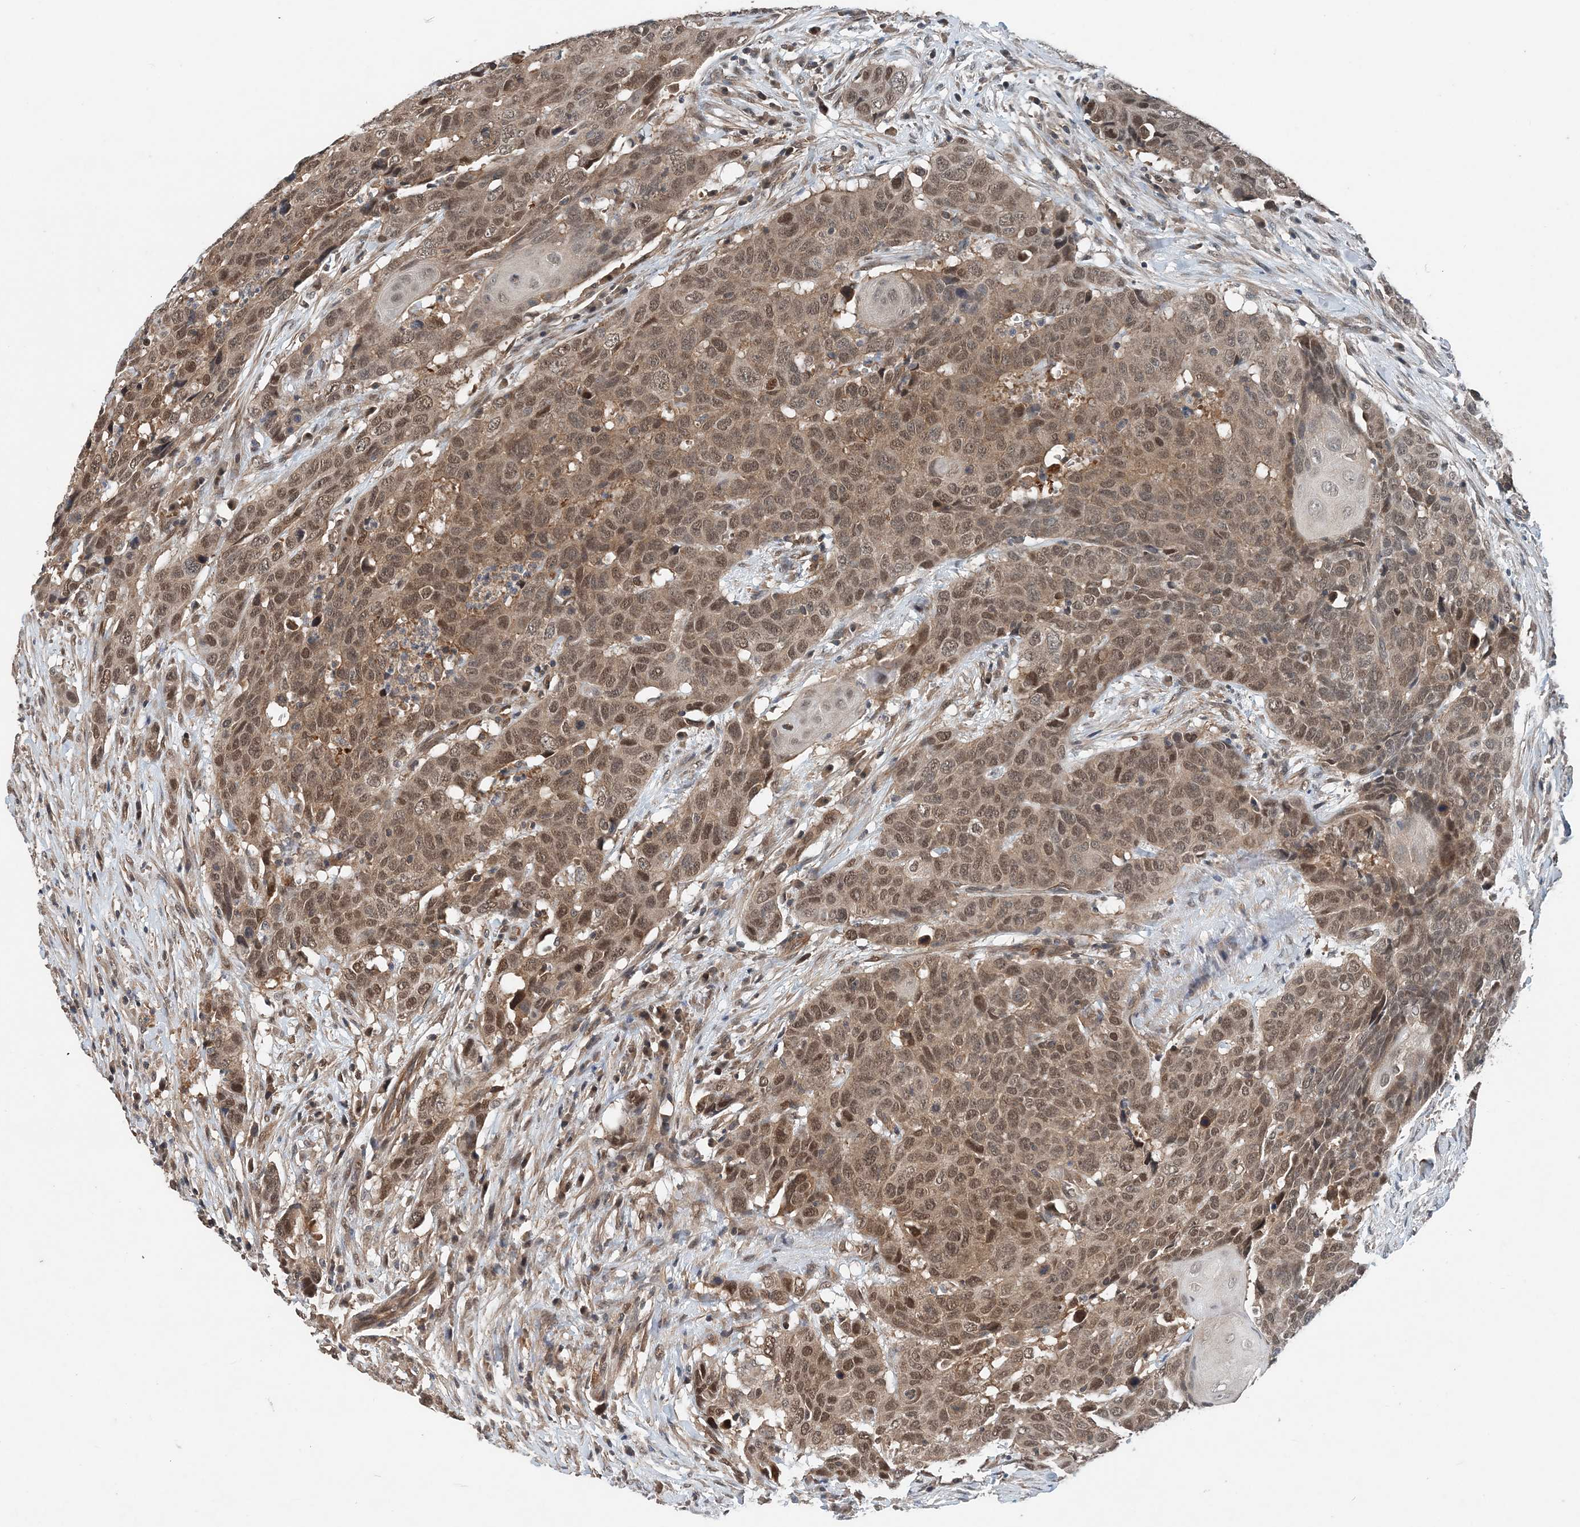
{"staining": {"intensity": "moderate", "quantity": ">75%", "location": "cytoplasmic/membranous,nuclear"}, "tissue": "head and neck cancer", "cell_type": "Tumor cells", "image_type": "cancer", "snomed": [{"axis": "morphology", "description": "Squamous cell carcinoma, NOS"}, {"axis": "topography", "description": "Head-Neck"}], "caption": "Tumor cells reveal medium levels of moderate cytoplasmic/membranous and nuclear staining in about >75% of cells in human head and neck squamous cell carcinoma. Nuclei are stained in blue.", "gene": "SMPD3", "patient": {"sex": "male", "age": 66}}